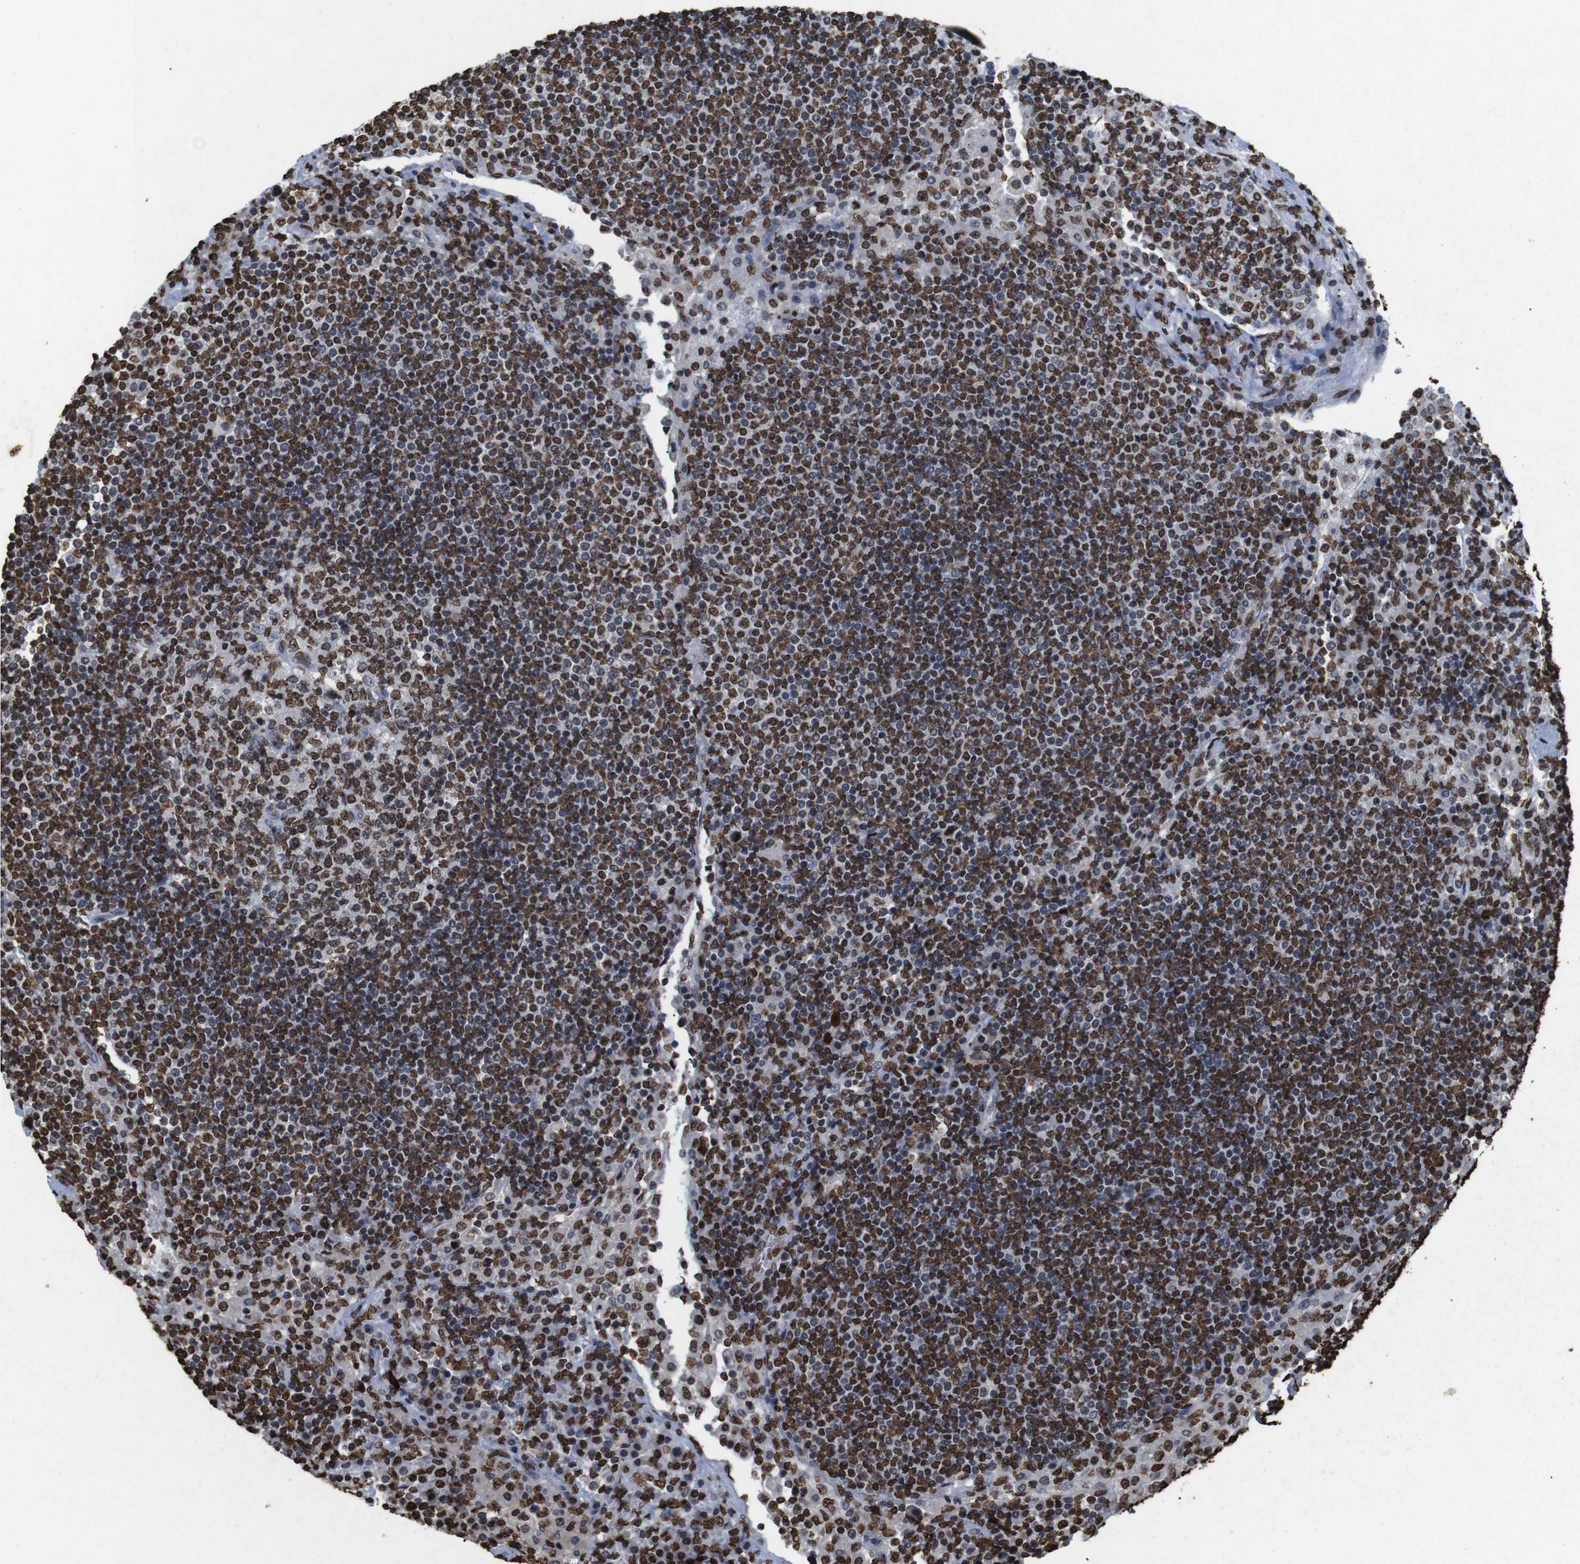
{"staining": {"intensity": "moderate", "quantity": ">75%", "location": "nuclear"}, "tissue": "lymph node", "cell_type": "Germinal center cells", "image_type": "normal", "snomed": [{"axis": "morphology", "description": "Normal tissue, NOS"}, {"axis": "topography", "description": "Lymph node"}], "caption": "Immunohistochemical staining of normal human lymph node displays >75% levels of moderate nuclear protein expression in about >75% of germinal center cells.", "gene": "MDM2", "patient": {"sex": "female", "age": 53}}